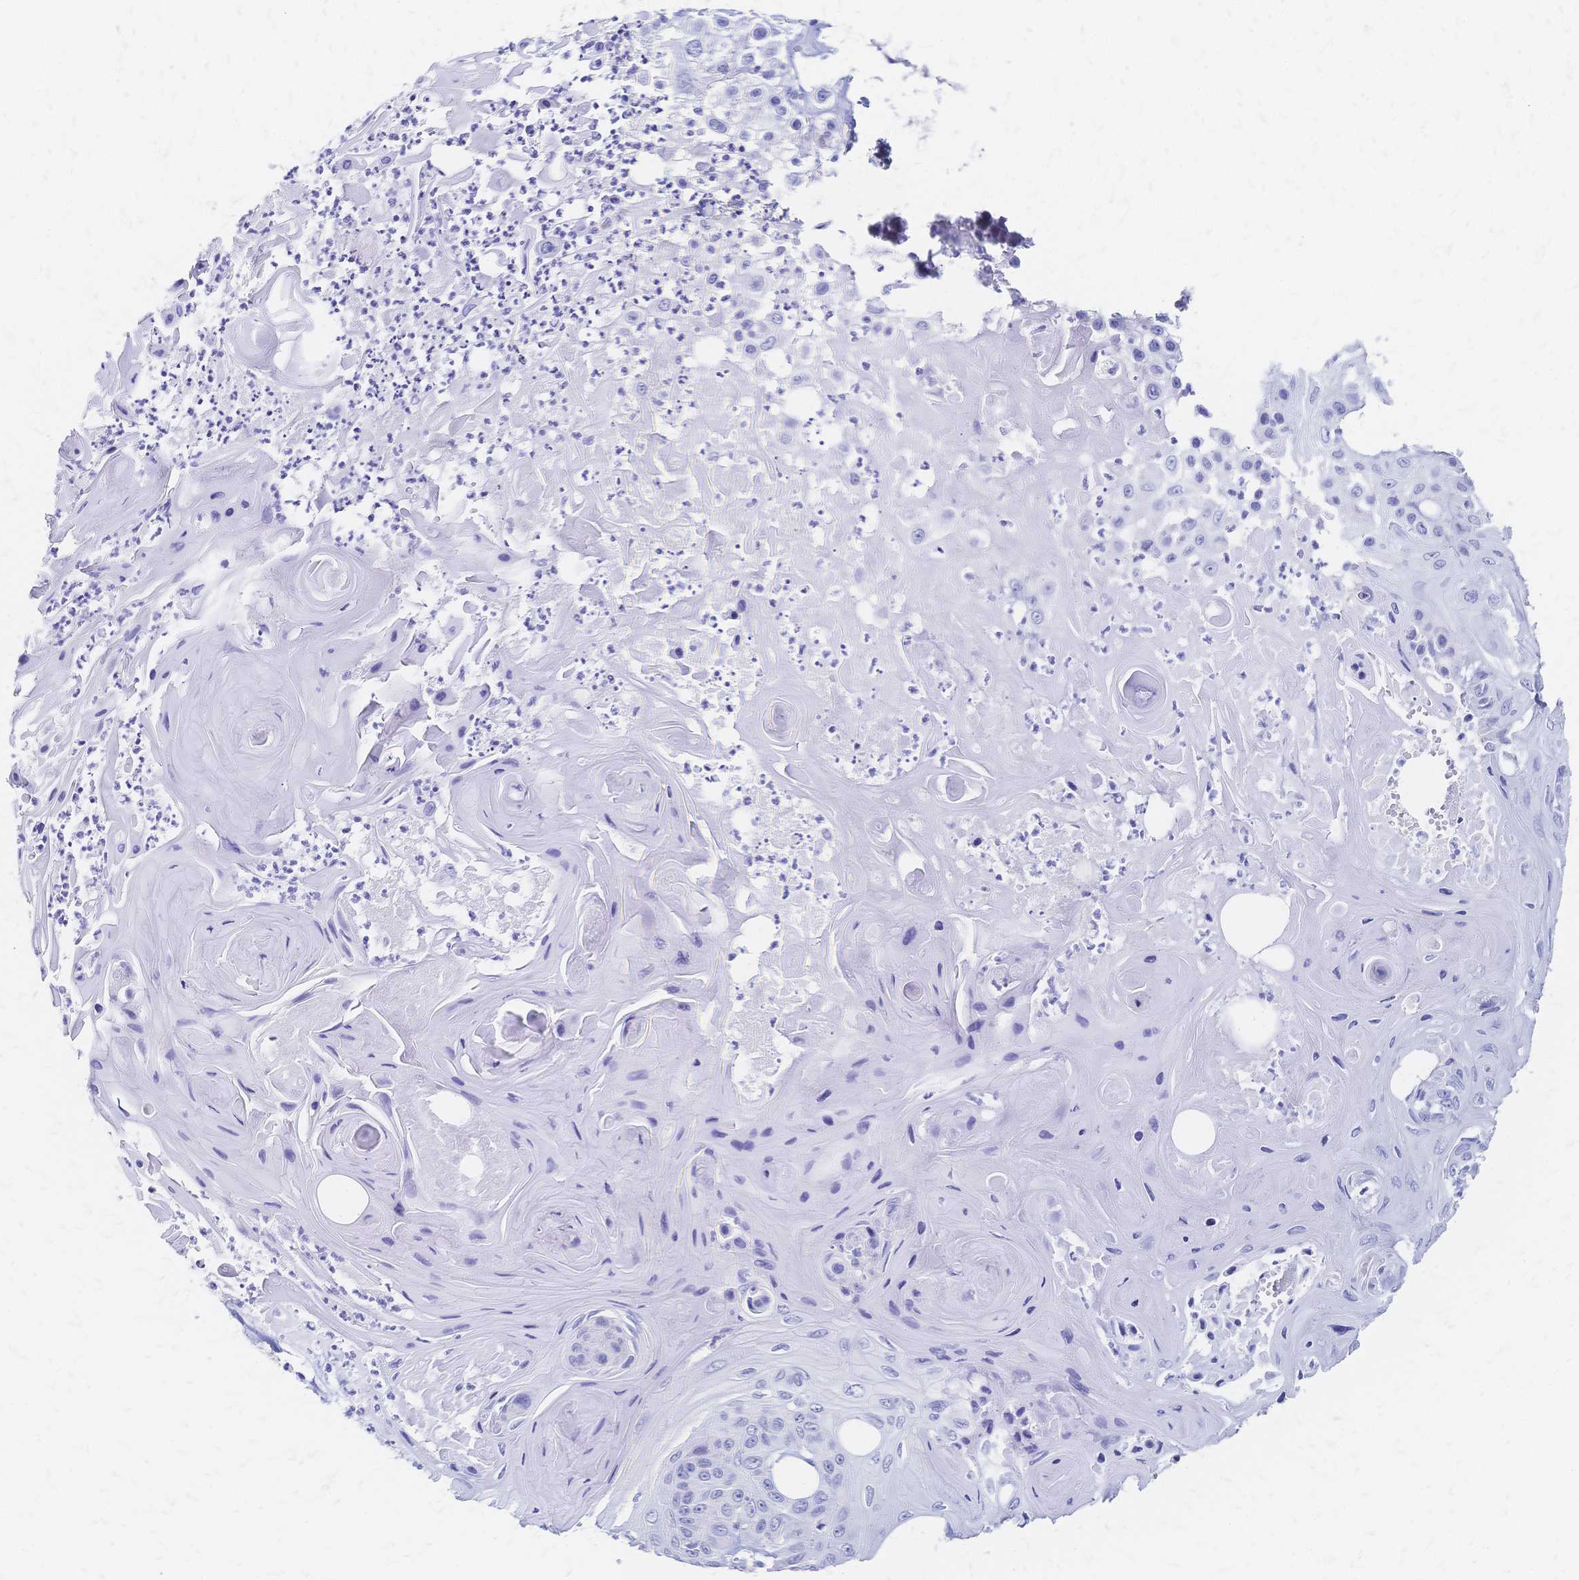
{"staining": {"intensity": "negative", "quantity": "none", "location": "none"}, "tissue": "skin cancer", "cell_type": "Tumor cells", "image_type": "cancer", "snomed": [{"axis": "morphology", "description": "Squamous cell carcinoma, NOS"}, {"axis": "topography", "description": "Skin"}], "caption": "Human skin squamous cell carcinoma stained for a protein using immunohistochemistry (IHC) exhibits no staining in tumor cells.", "gene": "SLC5A1", "patient": {"sex": "male", "age": 82}}